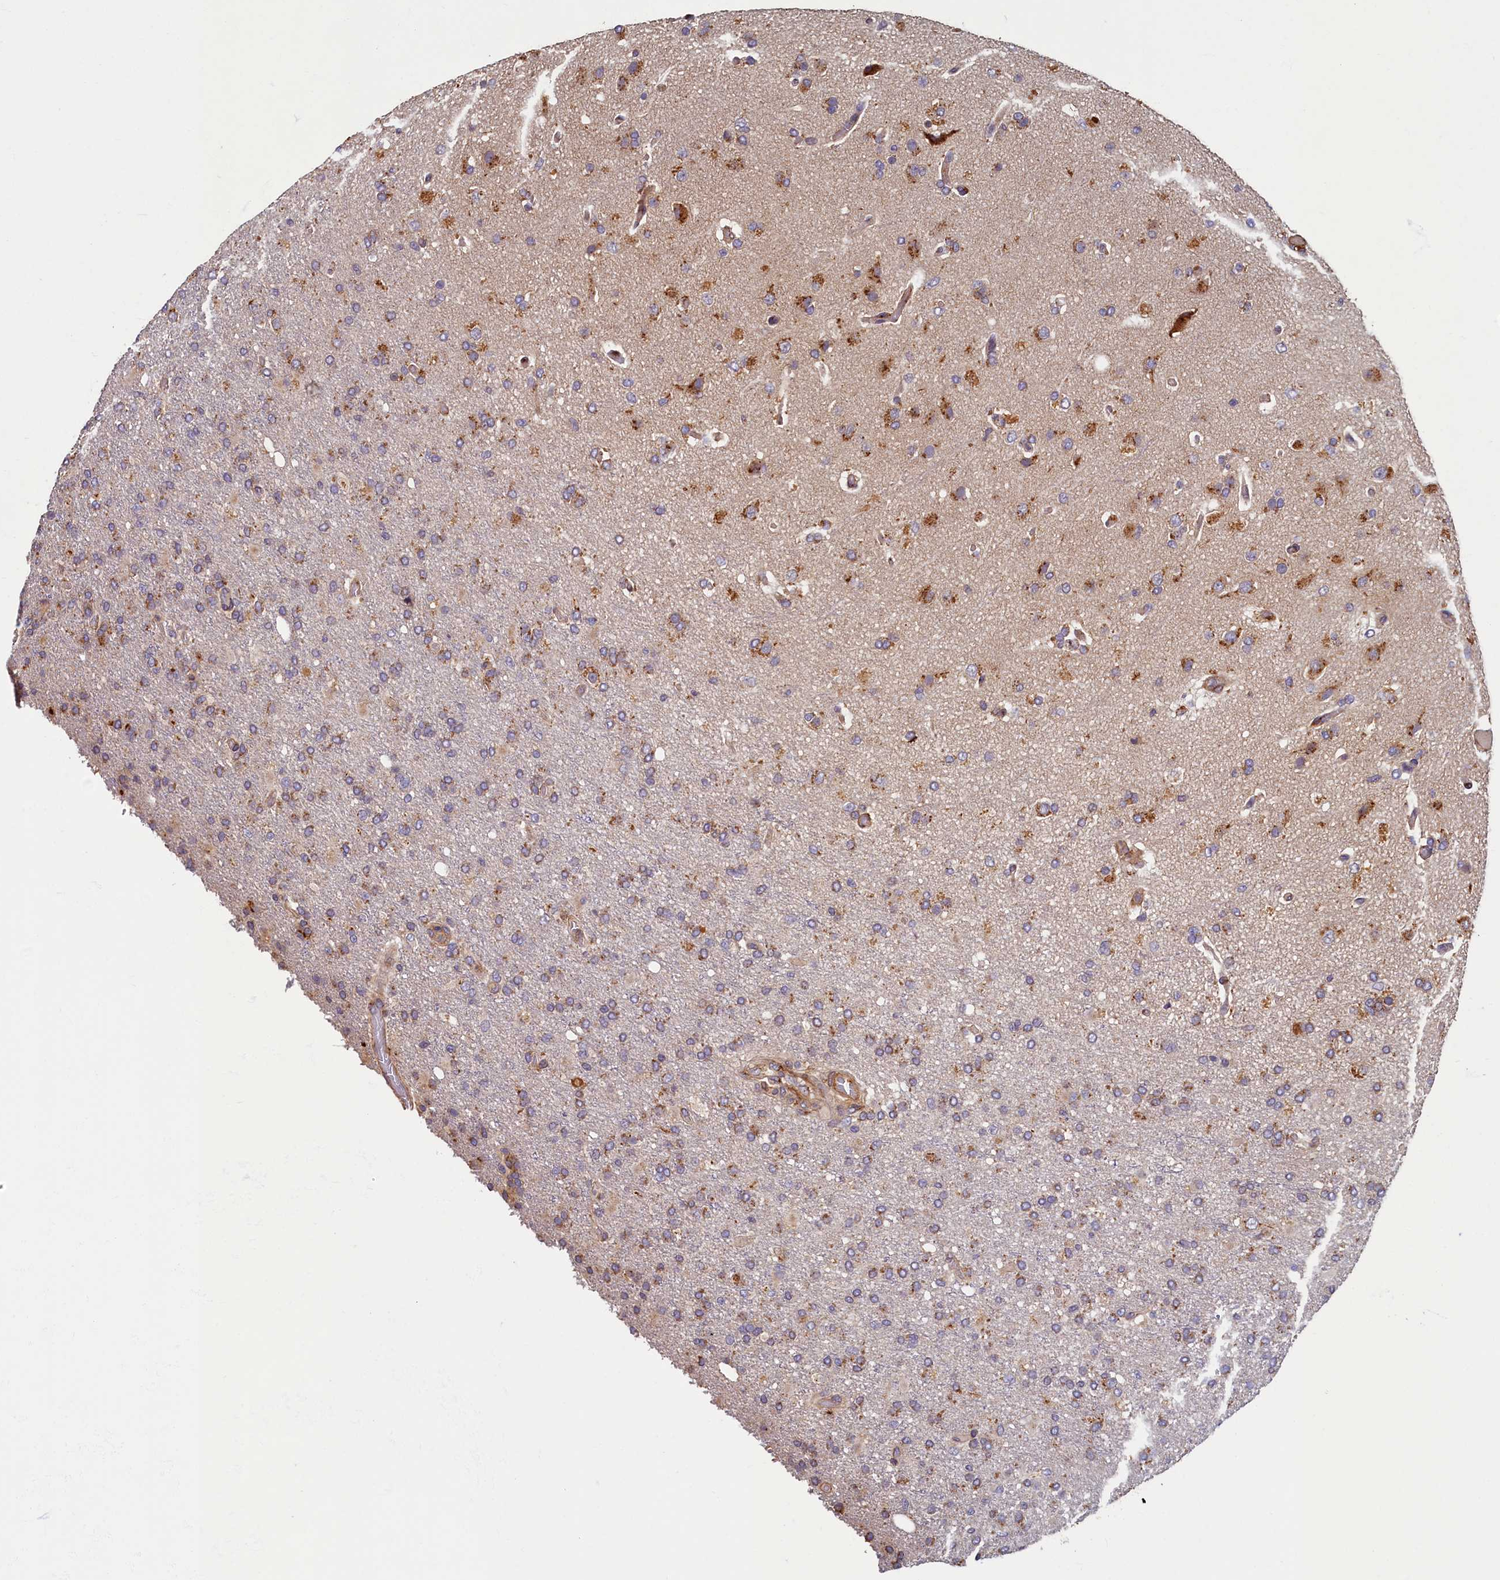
{"staining": {"intensity": "moderate", "quantity": "25%-75%", "location": "cytoplasmic/membranous"}, "tissue": "glioma", "cell_type": "Tumor cells", "image_type": "cancer", "snomed": [{"axis": "morphology", "description": "Glioma, malignant, High grade"}, {"axis": "topography", "description": "Brain"}], "caption": "Protein staining of malignant glioma (high-grade) tissue reveals moderate cytoplasmic/membranous staining in about 25%-75% of tumor cells.", "gene": "TMEM181", "patient": {"sex": "female", "age": 74}}